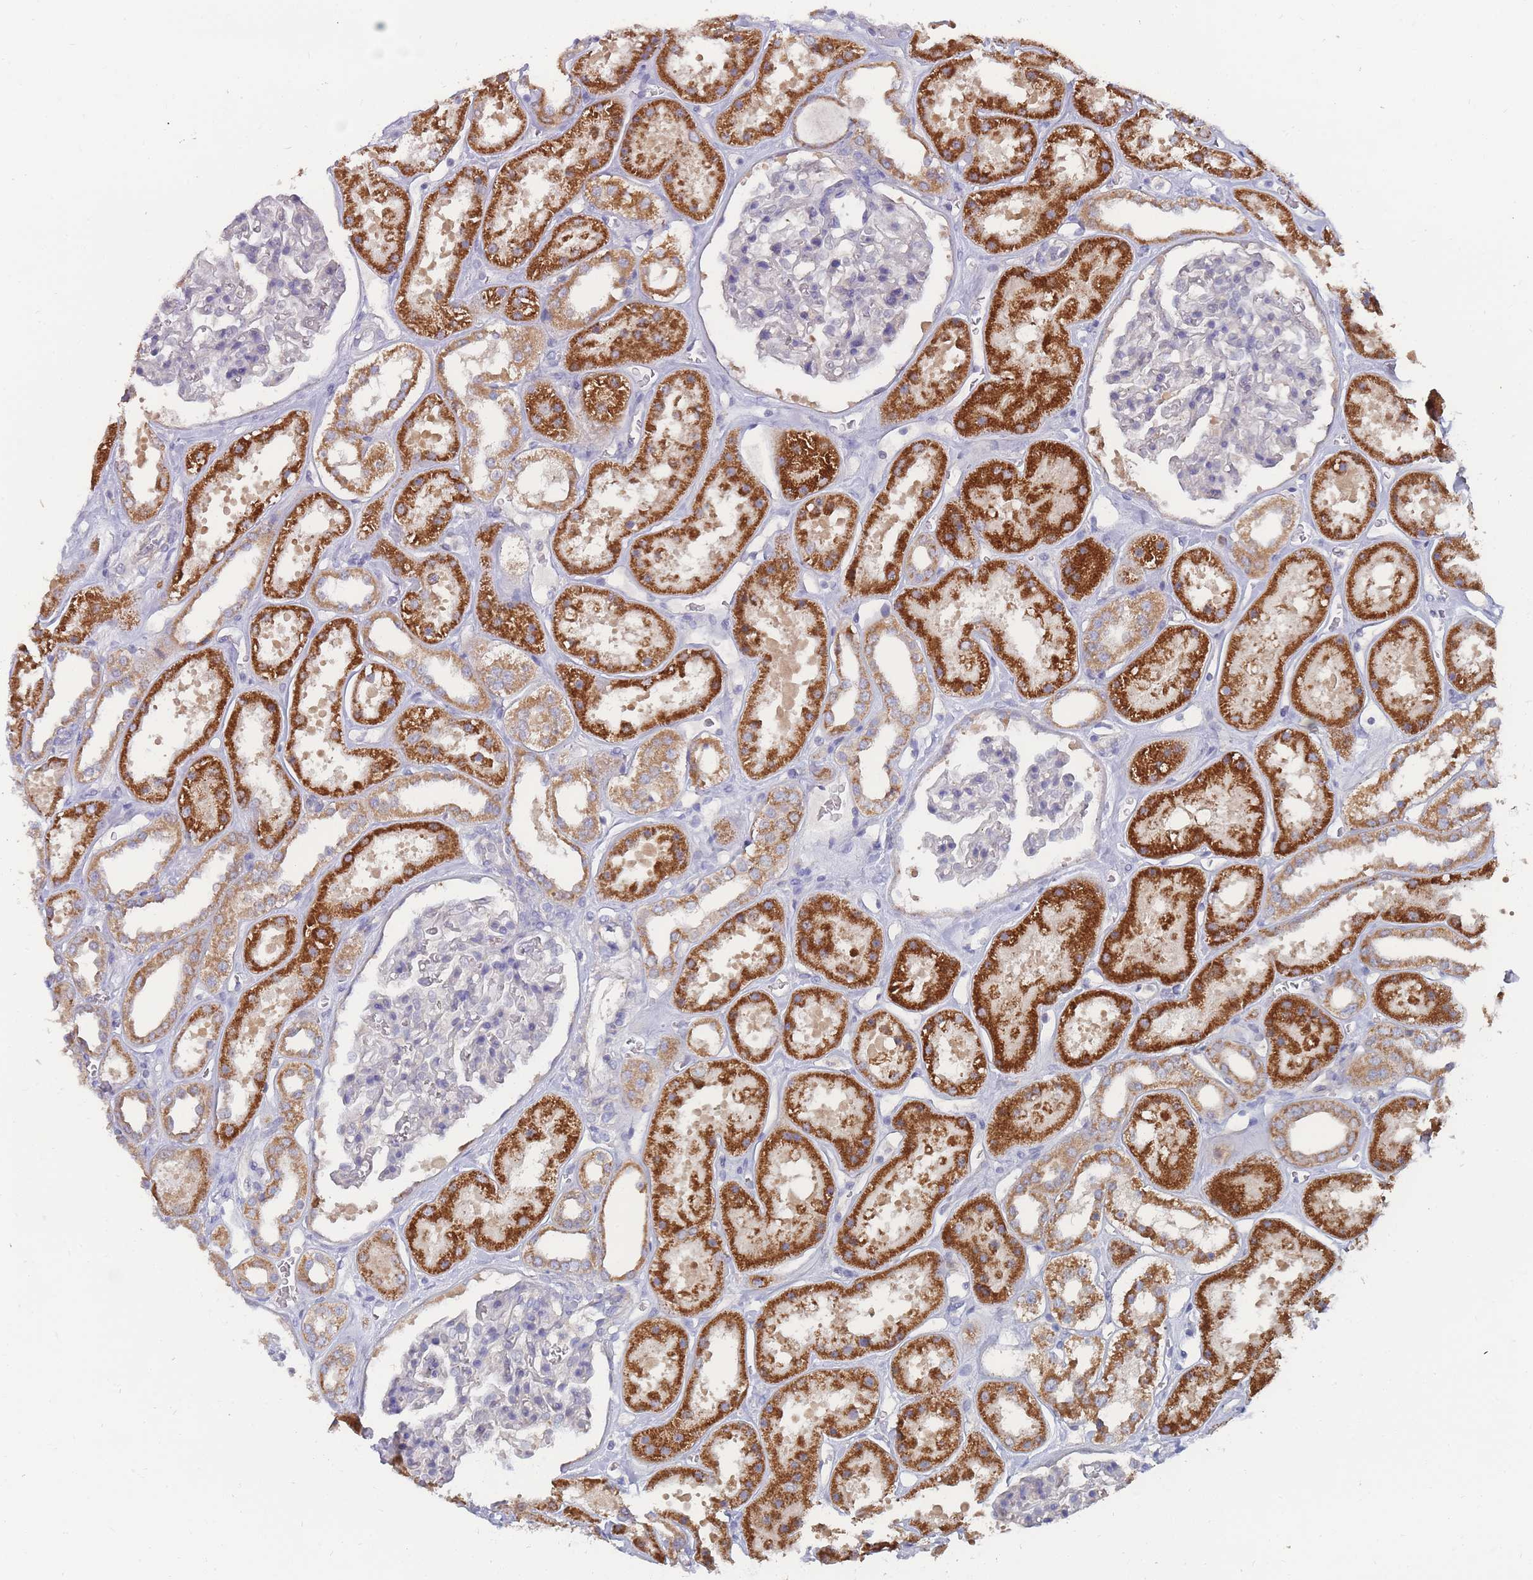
{"staining": {"intensity": "negative", "quantity": "none", "location": "none"}, "tissue": "kidney", "cell_type": "Cells in glomeruli", "image_type": "normal", "snomed": [{"axis": "morphology", "description": "Normal tissue, NOS"}, {"axis": "topography", "description": "Kidney"}], "caption": "Immunohistochemistry (IHC) micrograph of unremarkable kidney stained for a protein (brown), which shows no expression in cells in glomeruli. (DAB (3,3'-diaminobenzidine) IHC with hematoxylin counter stain).", "gene": "NUB1", "patient": {"sex": "female", "age": 41}}